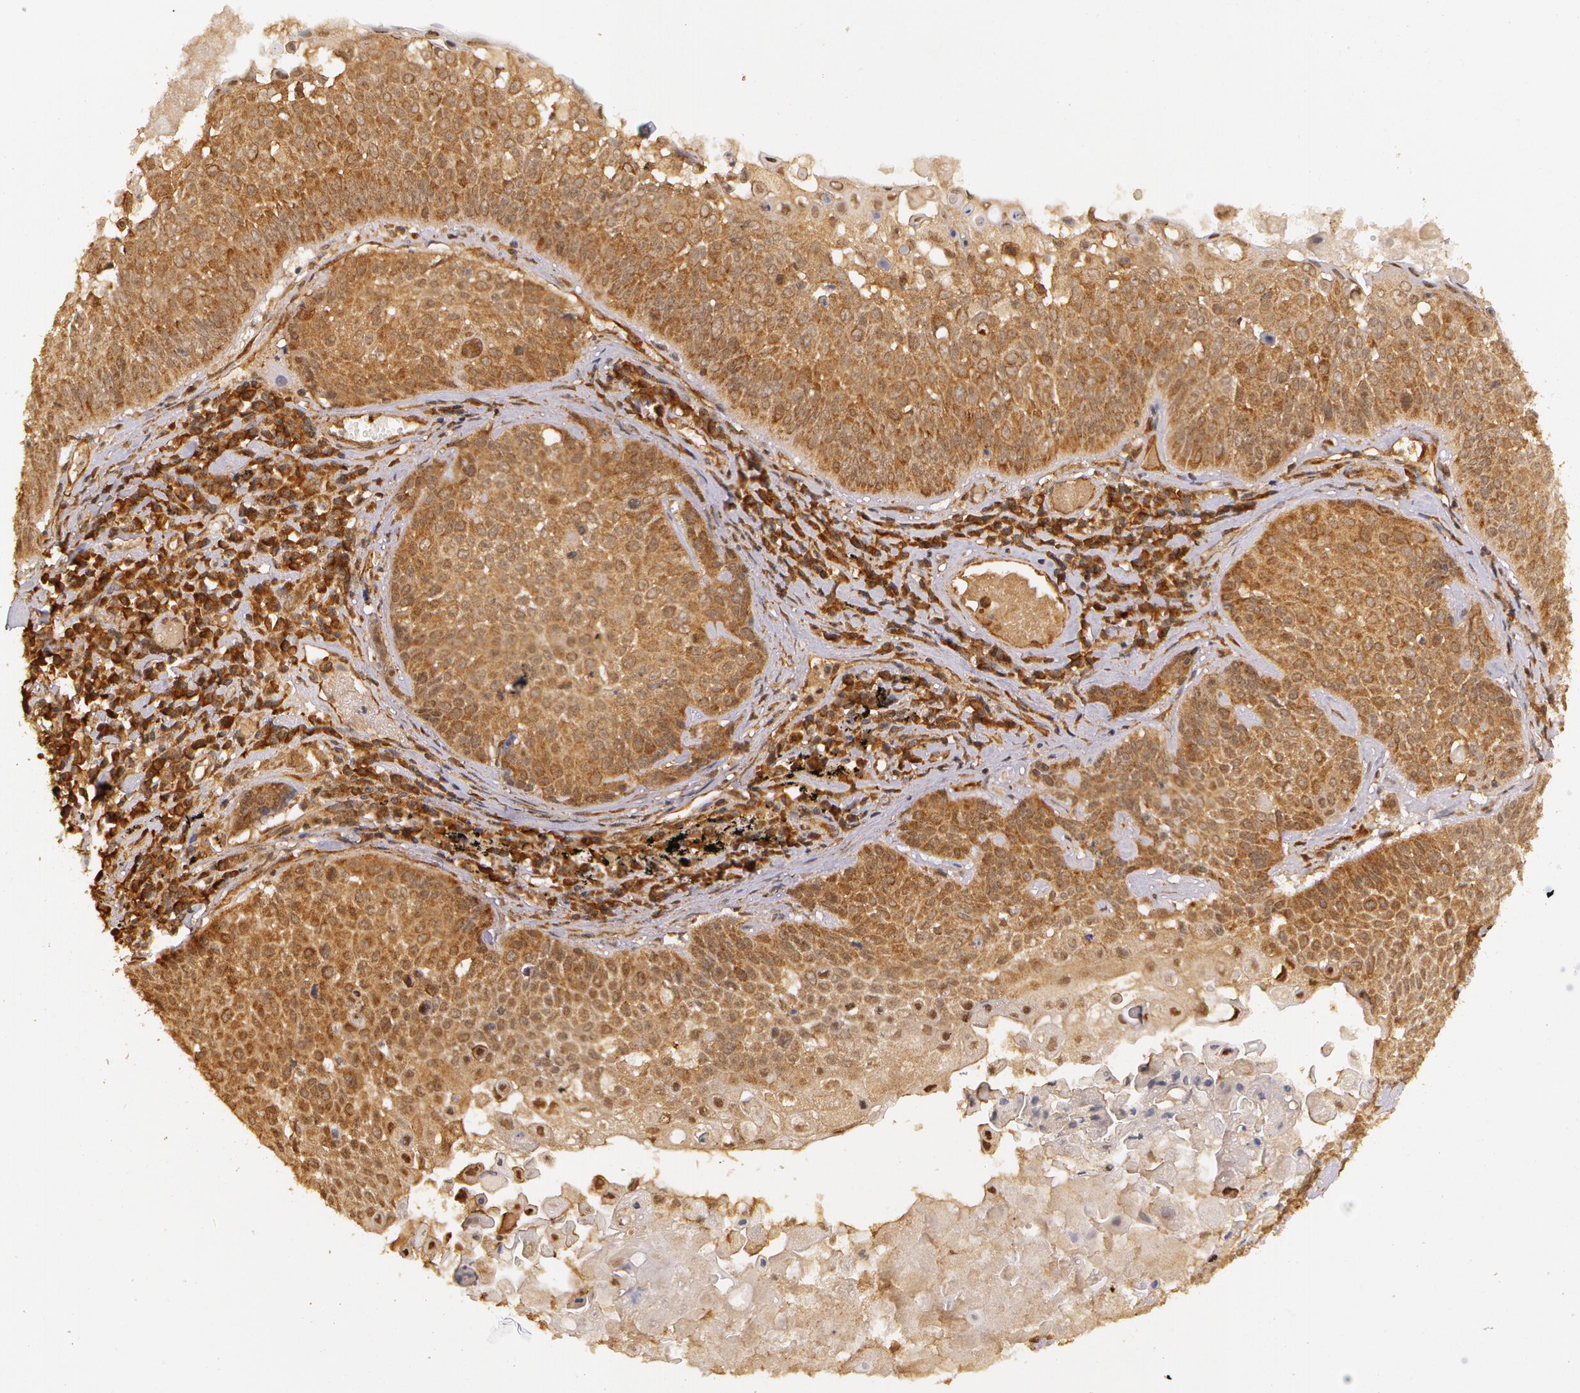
{"staining": {"intensity": "moderate", "quantity": ">75%", "location": "cytoplasmic/membranous"}, "tissue": "lung cancer", "cell_type": "Tumor cells", "image_type": "cancer", "snomed": [{"axis": "morphology", "description": "Adenocarcinoma, NOS"}, {"axis": "topography", "description": "Lung"}], "caption": "Immunohistochemistry (IHC) staining of lung cancer (adenocarcinoma), which demonstrates medium levels of moderate cytoplasmic/membranous staining in about >75% of tumor cells indicating moderate cytoplasmic/membranous protein positivity. The staining was performed using DAB (brown) for protein detection and nuclei were counterstained in hematoxylin (blue).", "gene": "ASCC2", "patient": {"sex": "male", "age": 60}}